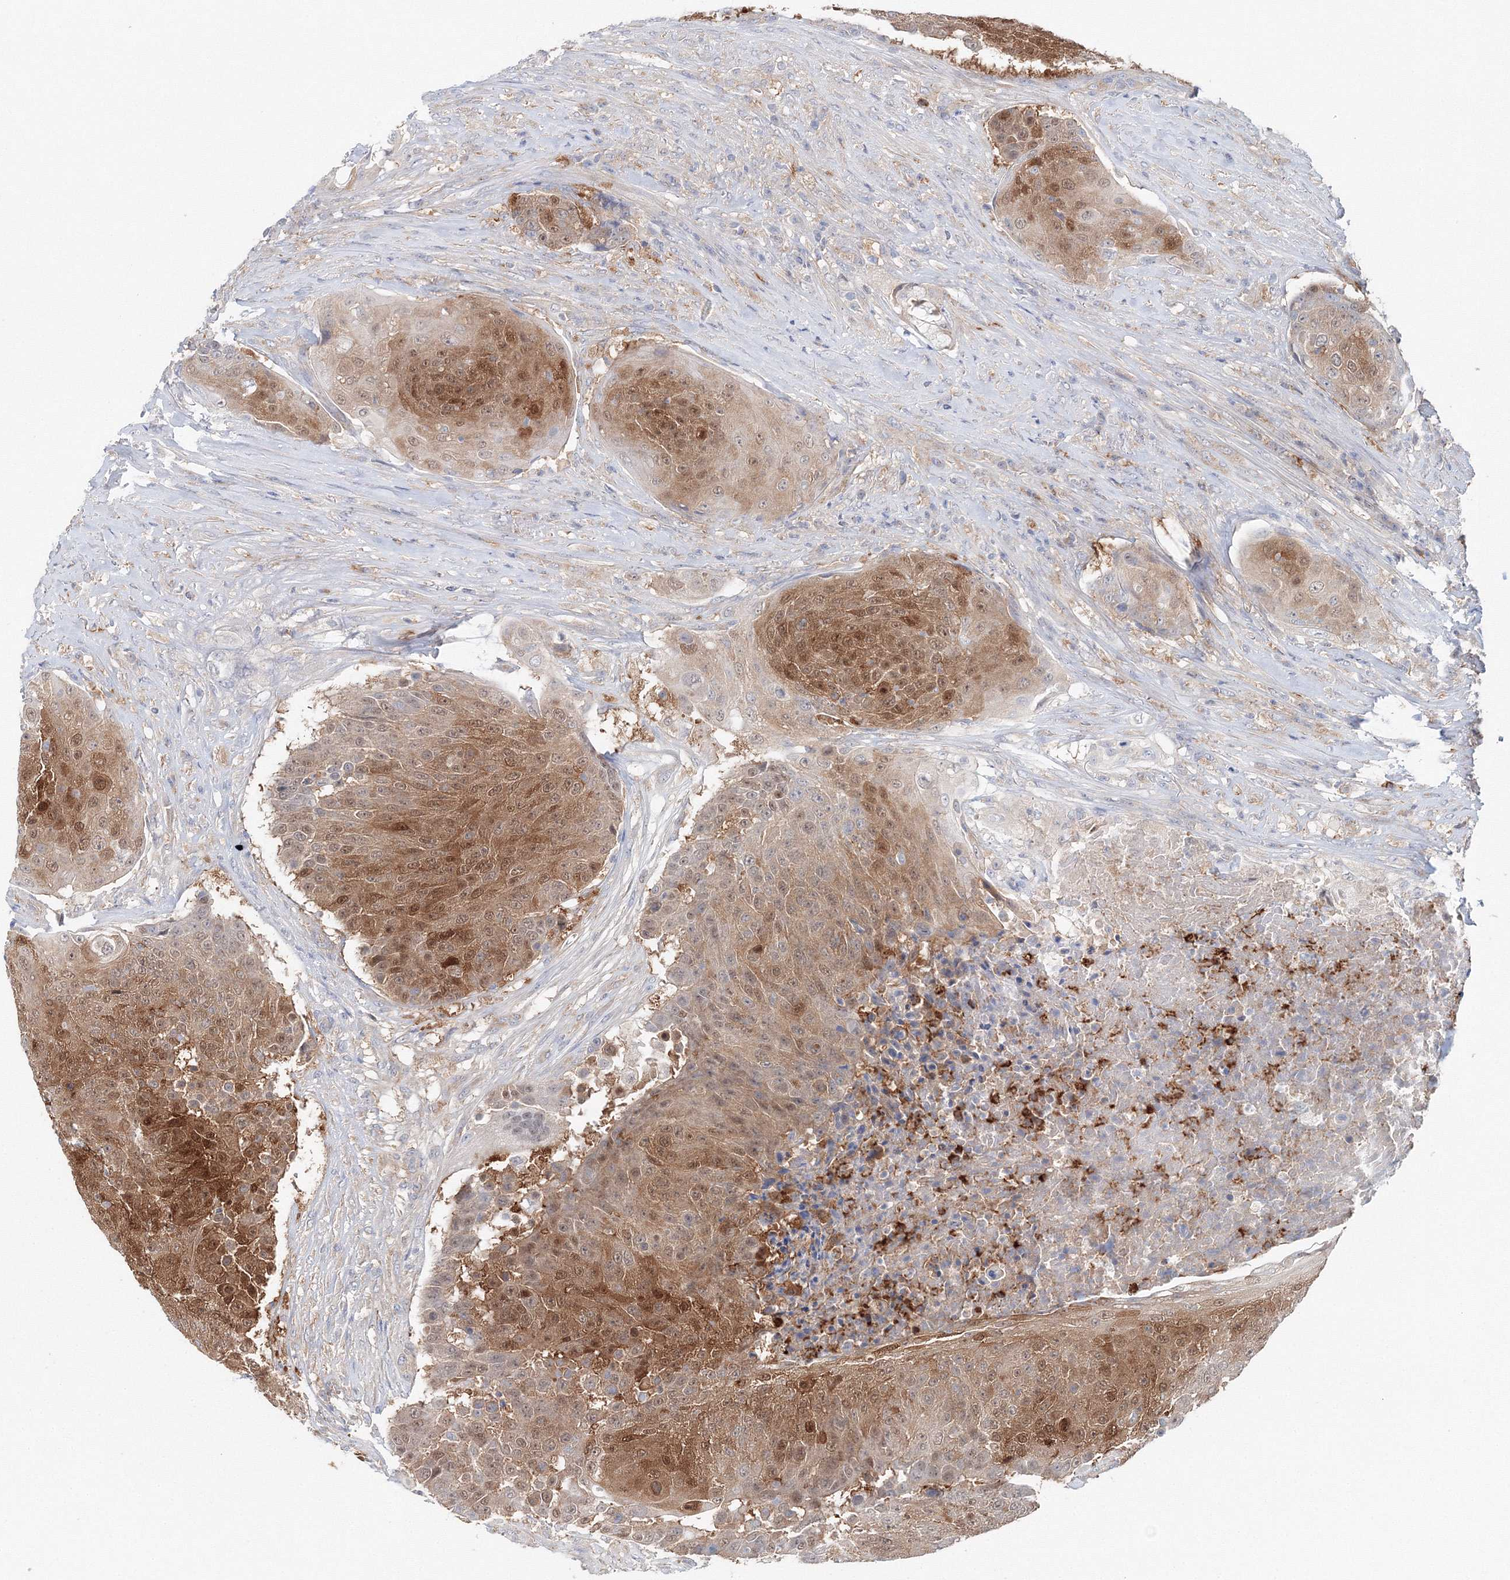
{"staining": {"intensity": "strong", "quantity": ">75%", "location": "cytoplasmic/membranous,nuclear"}, "tissue": "urothelial cancer", "cell_type": "Tumor cells", "image_type": "cancer", "snomed": [{"axis": "morphology", "description": "Urothelial carcinoma, High grade"}, {"axis": "topography", "description": "Urinary bladder"}], "caption": "Urothelial cancer was stained to show a protein in brown. There is high levels of strong cytoplasmic/membranous and nuclear staining in approximately >75% of tumor cells.", "gene": "TPRKB", "patient": {"sex": "female", "age": 63}}